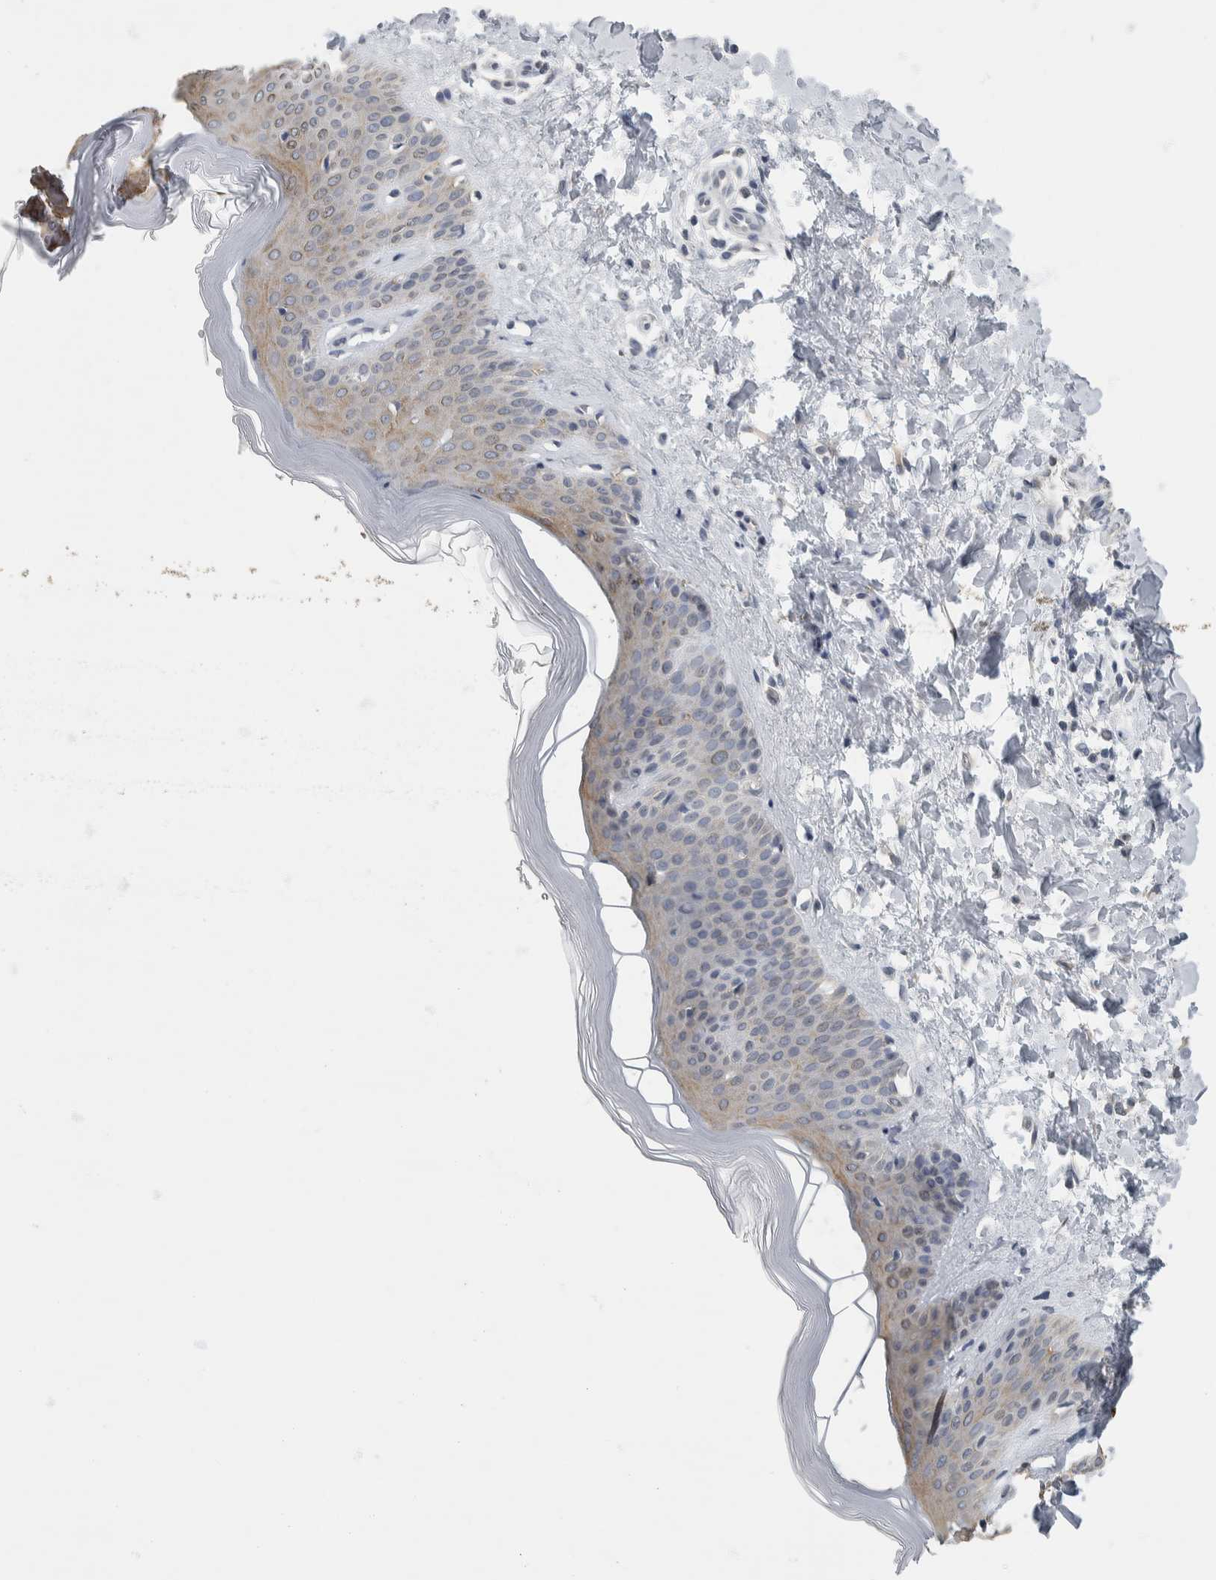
{"staining": {"intensity": "negative", "quantity": "none", "location": "none"}, "tissue": "skin", "cell_type": "Fibroblasts", "image_type": "normal", "snomed": [{"axis": "morphology", "description": "Normal tissue, NOS"}, {"axis": "morphology", "description": "Malignant melanoma, Metastatic site"}, {"axis": "topography", "description": "Skin"}], "caption": "Protein analysis of unremarkable skin shows no significant staining in fibroblasts. (Stains: DAB immunohistochemistry with hematoxylin counter stain, Microscopy: brightfield microscopy at high magnification).", "gene": "NEFM", "patient": {"sex": "male", "age": 41}}